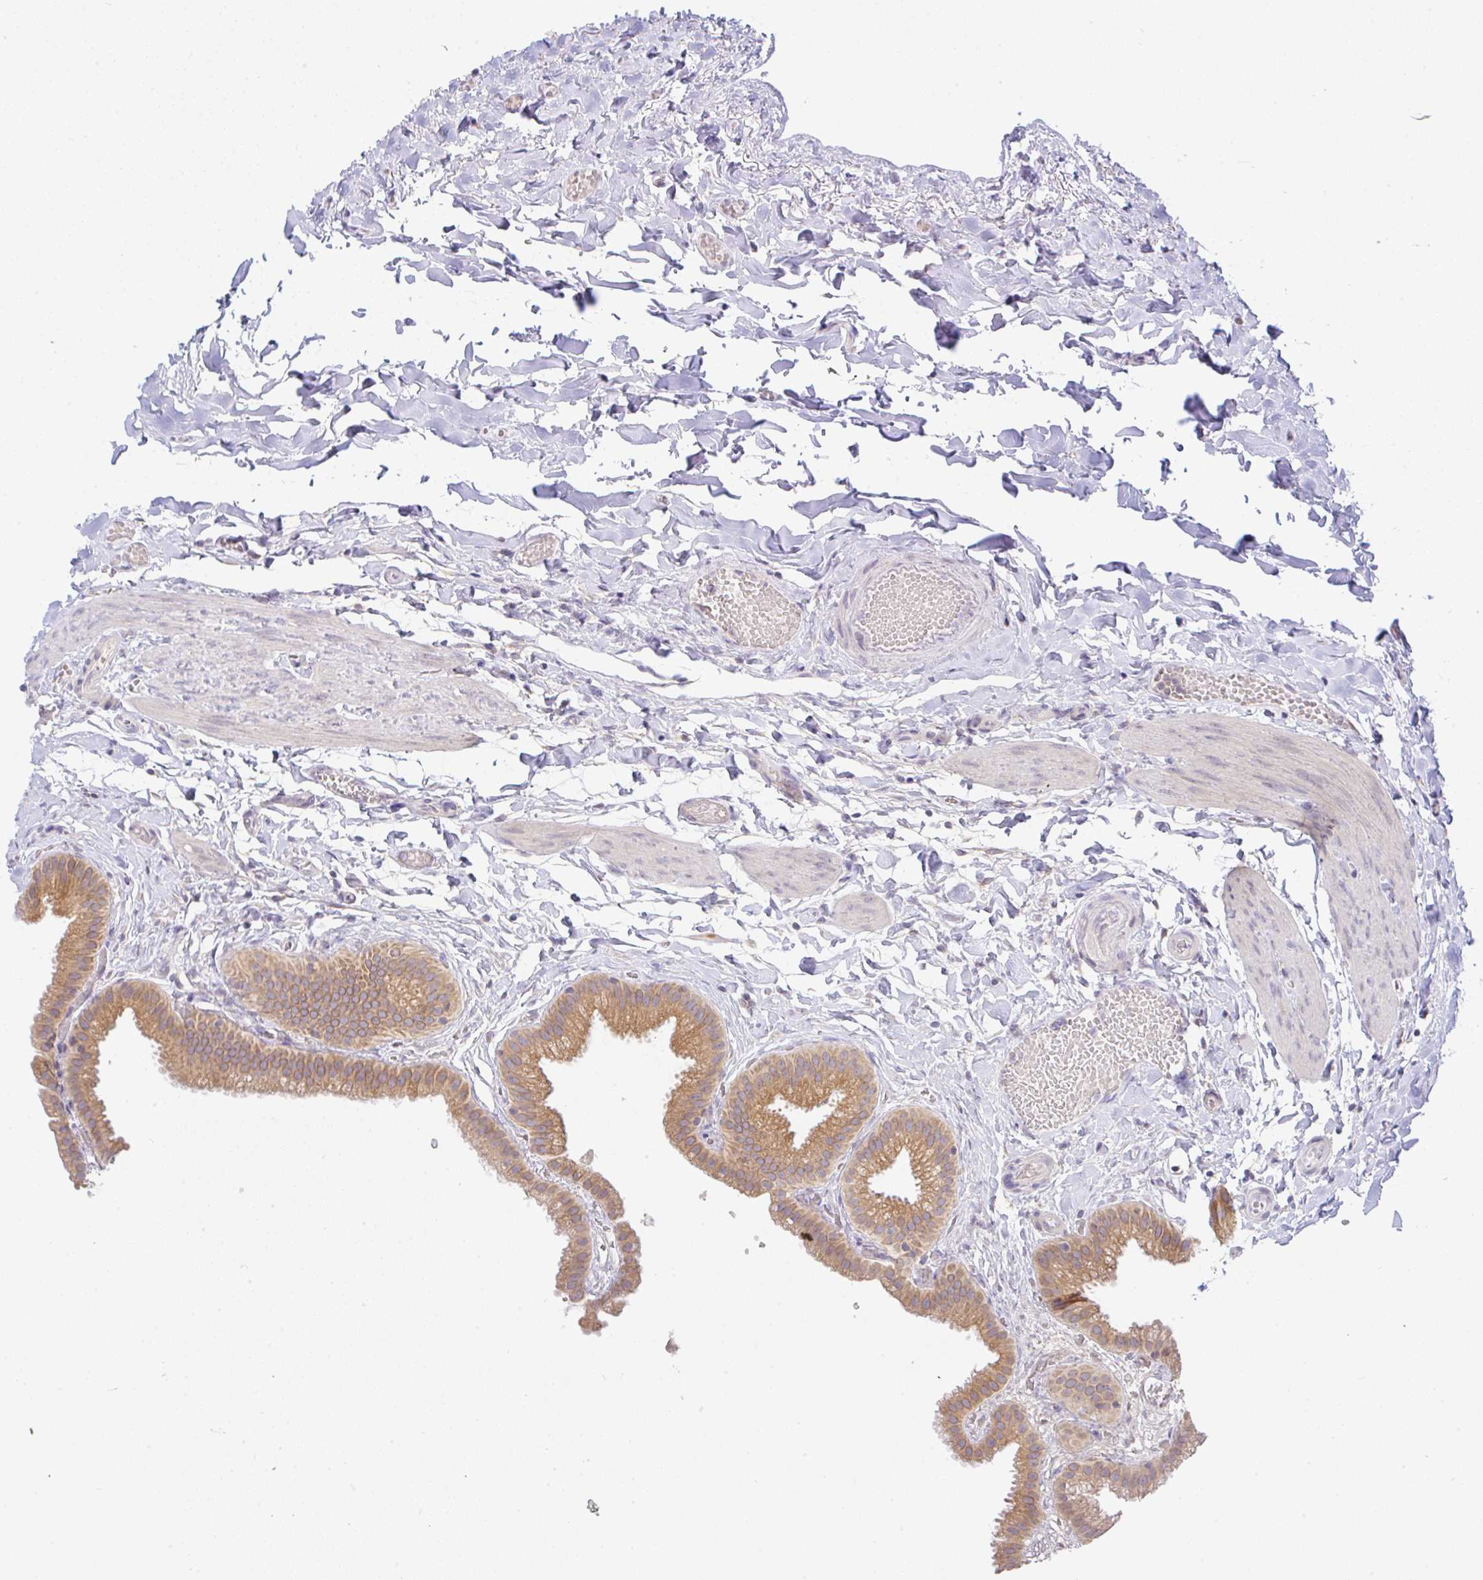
{"staining": {"intensity": "moderate", "quantity": ">75%", "location": "cytoplasmic/membranous"}, "tissue": "gallbladder", "cell_type": "Glandular cells", "image_type": "normal", "snomed": [{"axis": "morphology", "description": "Normal tissue, NOS"}, {"axis": "topography", "description": "Gallbladder"}], "caption": "Benign gallbladder exhibits moderate cytoplasmic/membranous expression in approximately >75% of glandular cells, visualized by immunohistochemistry.", "gene": "DERL2", "patient": {"sex": "female", "age": 63}}